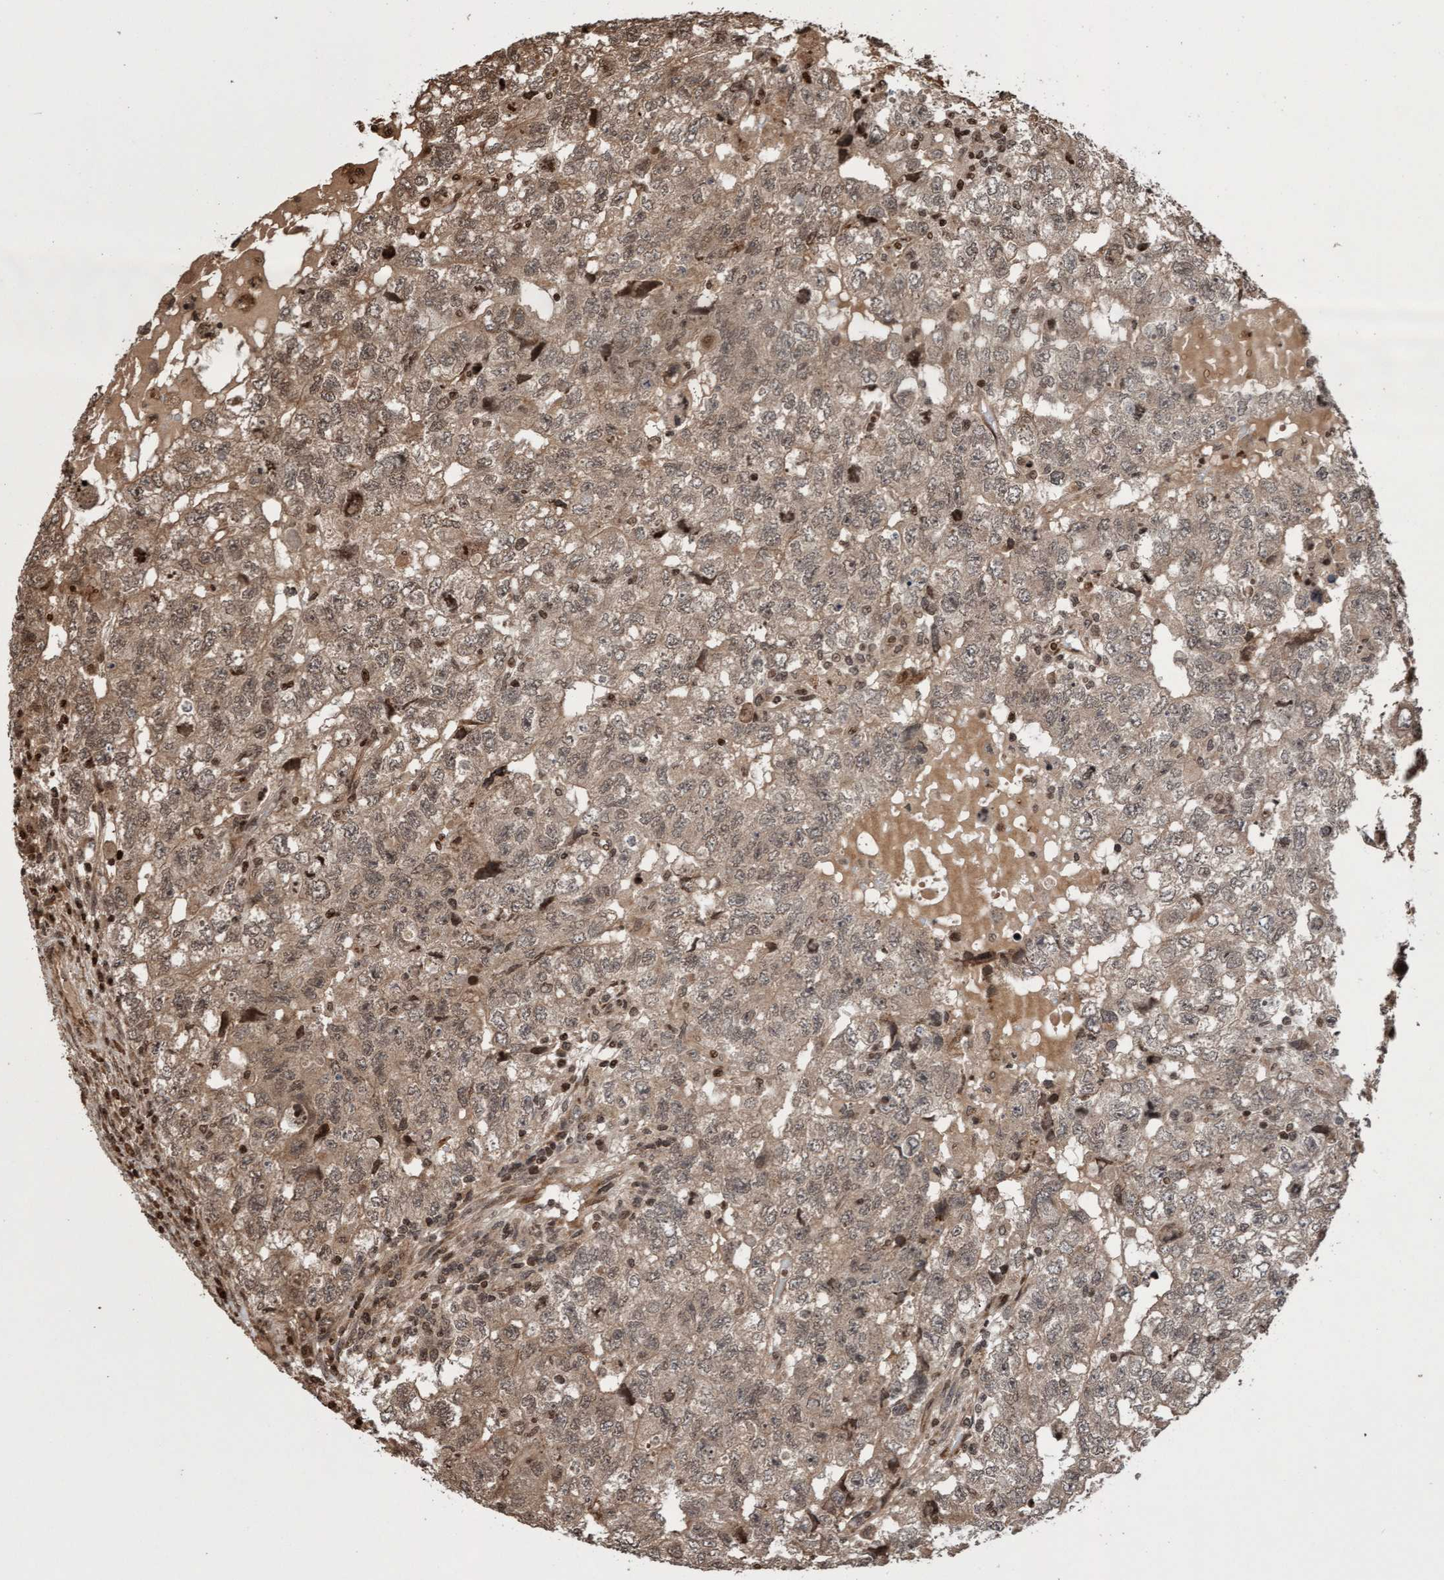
{"staining": {"intensity": "weak", "quantity": ">75%", "location": "cytoplasmic/membranous,nuclear"}, "tissue": "testis cancer", "cell_type": "Tumor cells", "image_type": "cancer", "snomed": [{"axis": "morphology", "description": "Carcinoma, Embryonal, NOS"}, {"axis": "topography", "description": "Testis"}], "caption": "Testis cancer (embryonal carcinoma) stained with immunohistochemistry displays weak cytoplasmic/membranous and nuclear positivity in approximately >75% of tumor cells. The staining was performed using DAB, with brown indicating positive protein expression. Nuclei are stained blue with hematoxylin.", "gene": "PECR", "patient": {"sex": "male", "age": 36}}